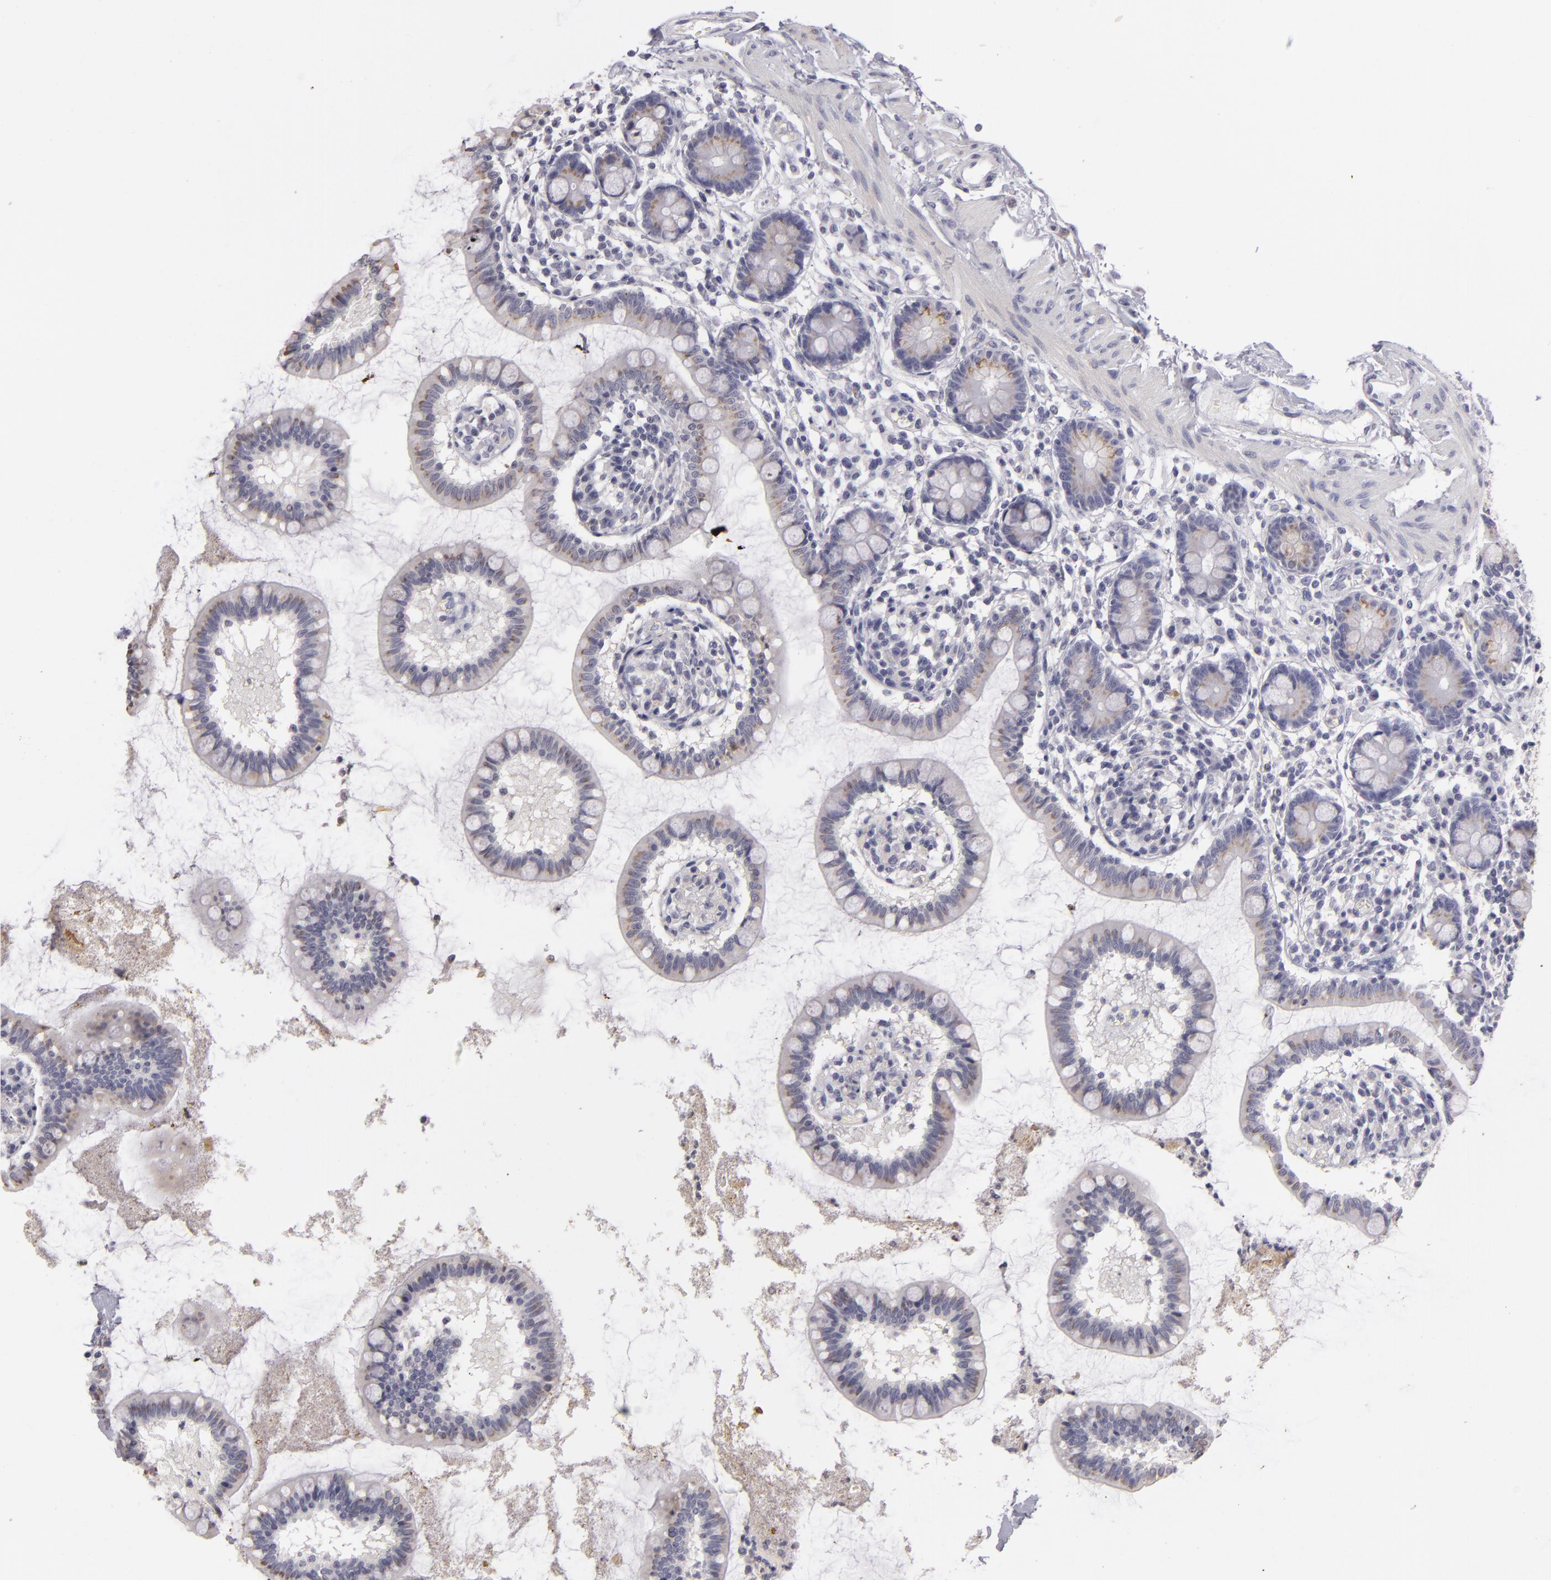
{"staining": {"intensity": "weak", "quantity": "25%-75%", "location": "cytoplasmic/membranous"}, "tissue": "small intestine", "cell_type": "Glandular cells", "image_type": "normal", "snomed": [{"axis": "morphology", "description": "Normal tissue, NOS"}, {"axis": "topography", "description": "Small intestine"}], "caption": "A brown stain shows weak cytoplasmic/membranous positivity of a protein in glandular cells of normal small intestine. (brown staining indicates protein expression, while blue staining denotes nuclei).", "gene": "TNNC1", "patient": {"sex": "female", "age": 61}}